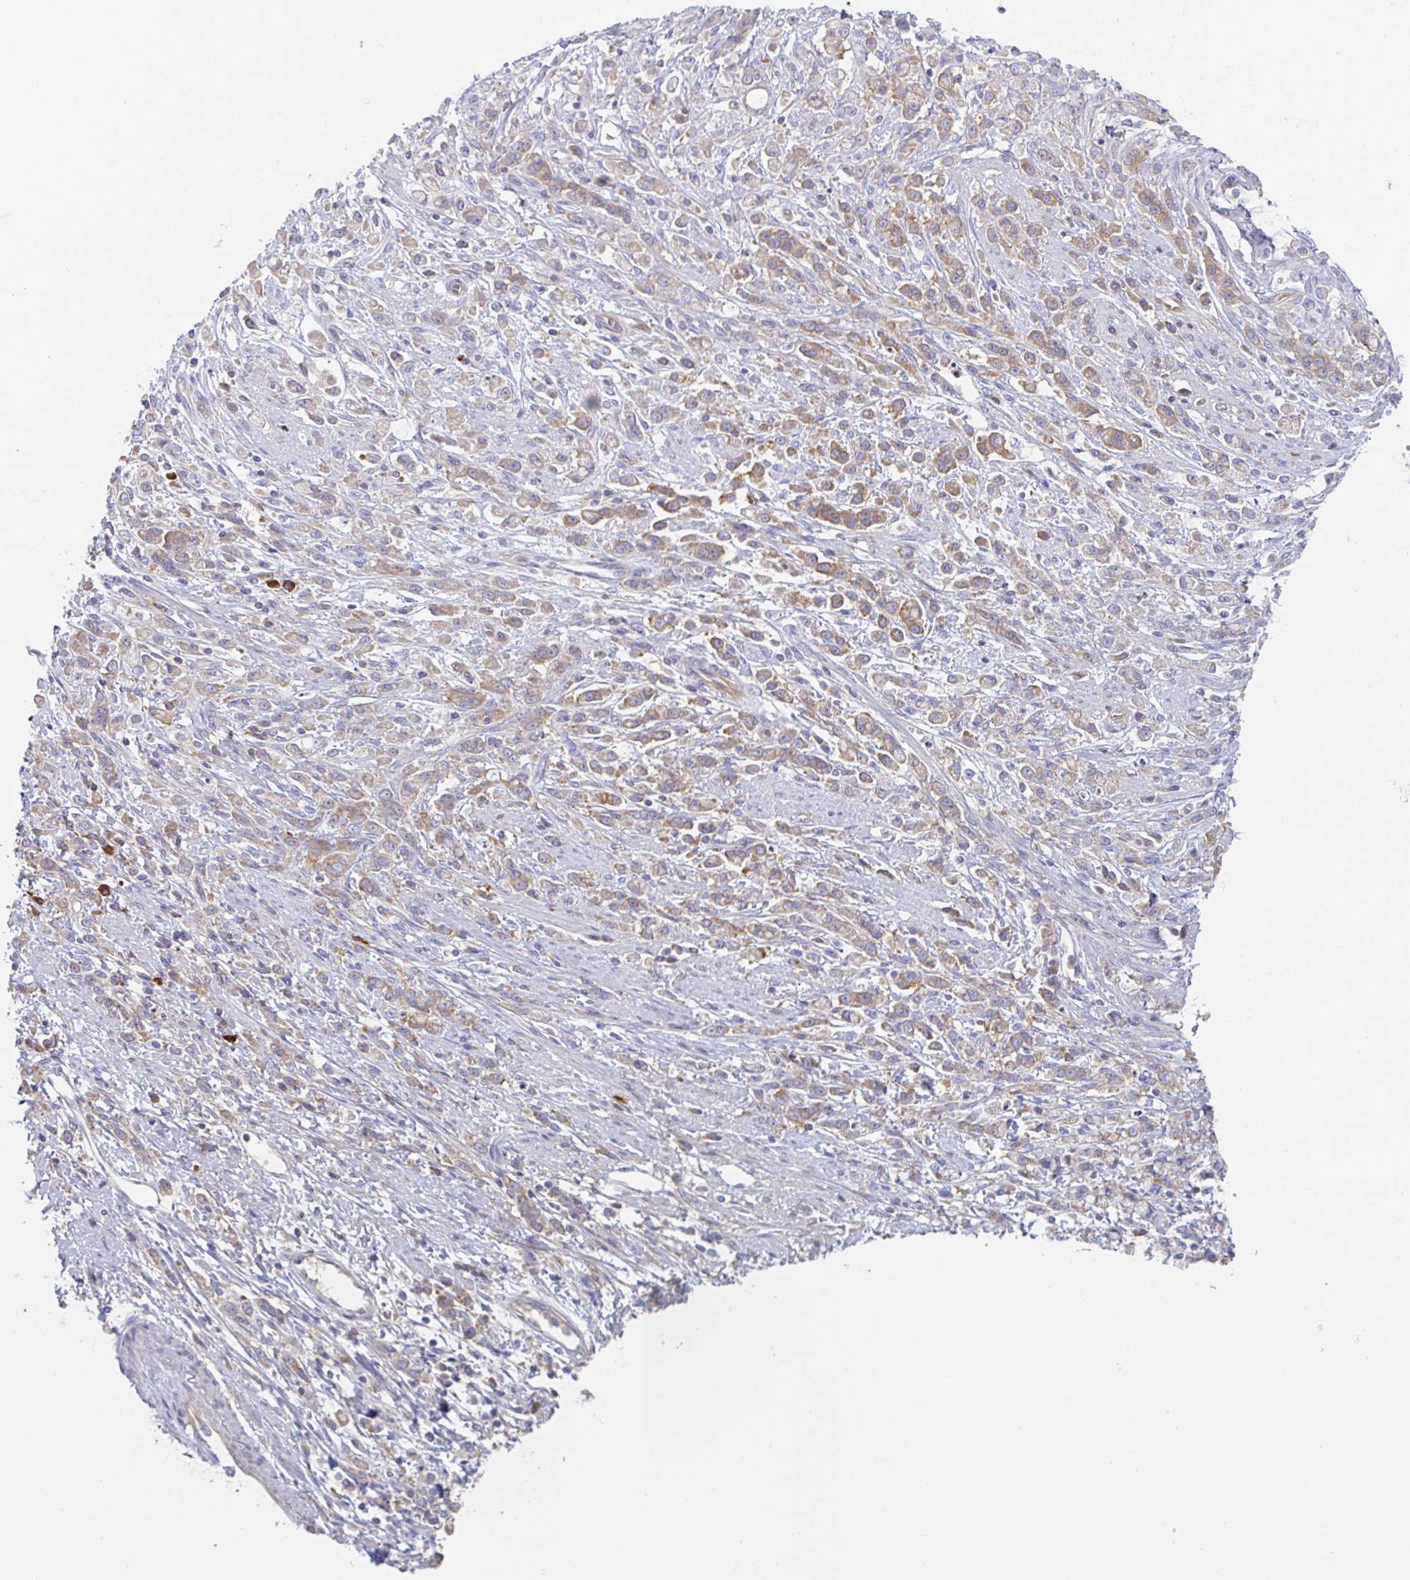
{"staining": {"intensity": "weak", "quantity": "25%-75%", "location": "cytoplasmic/membranous"}, "tissue": "stomach cancer", "cell_type": "Tumor cells", "image_type": "cancer", "snomed": [{"axis": "morphology", "description": "Adenocarcinoma, NOS"}, {"axis": "topography", "description": "Stomach"}], "caption": "IHC image of neoplastic tissue: adenocarcinoma (stomach) stained using immunohistochemistry exhibits low levels of weak protein expression localized specifically in the cytoplasmic/membranous of tumor cells, appearing as a cytoplasmic/membranous brown color.", "gene": "AMPD2", "patient": {"sex": "female", "age": 60}}